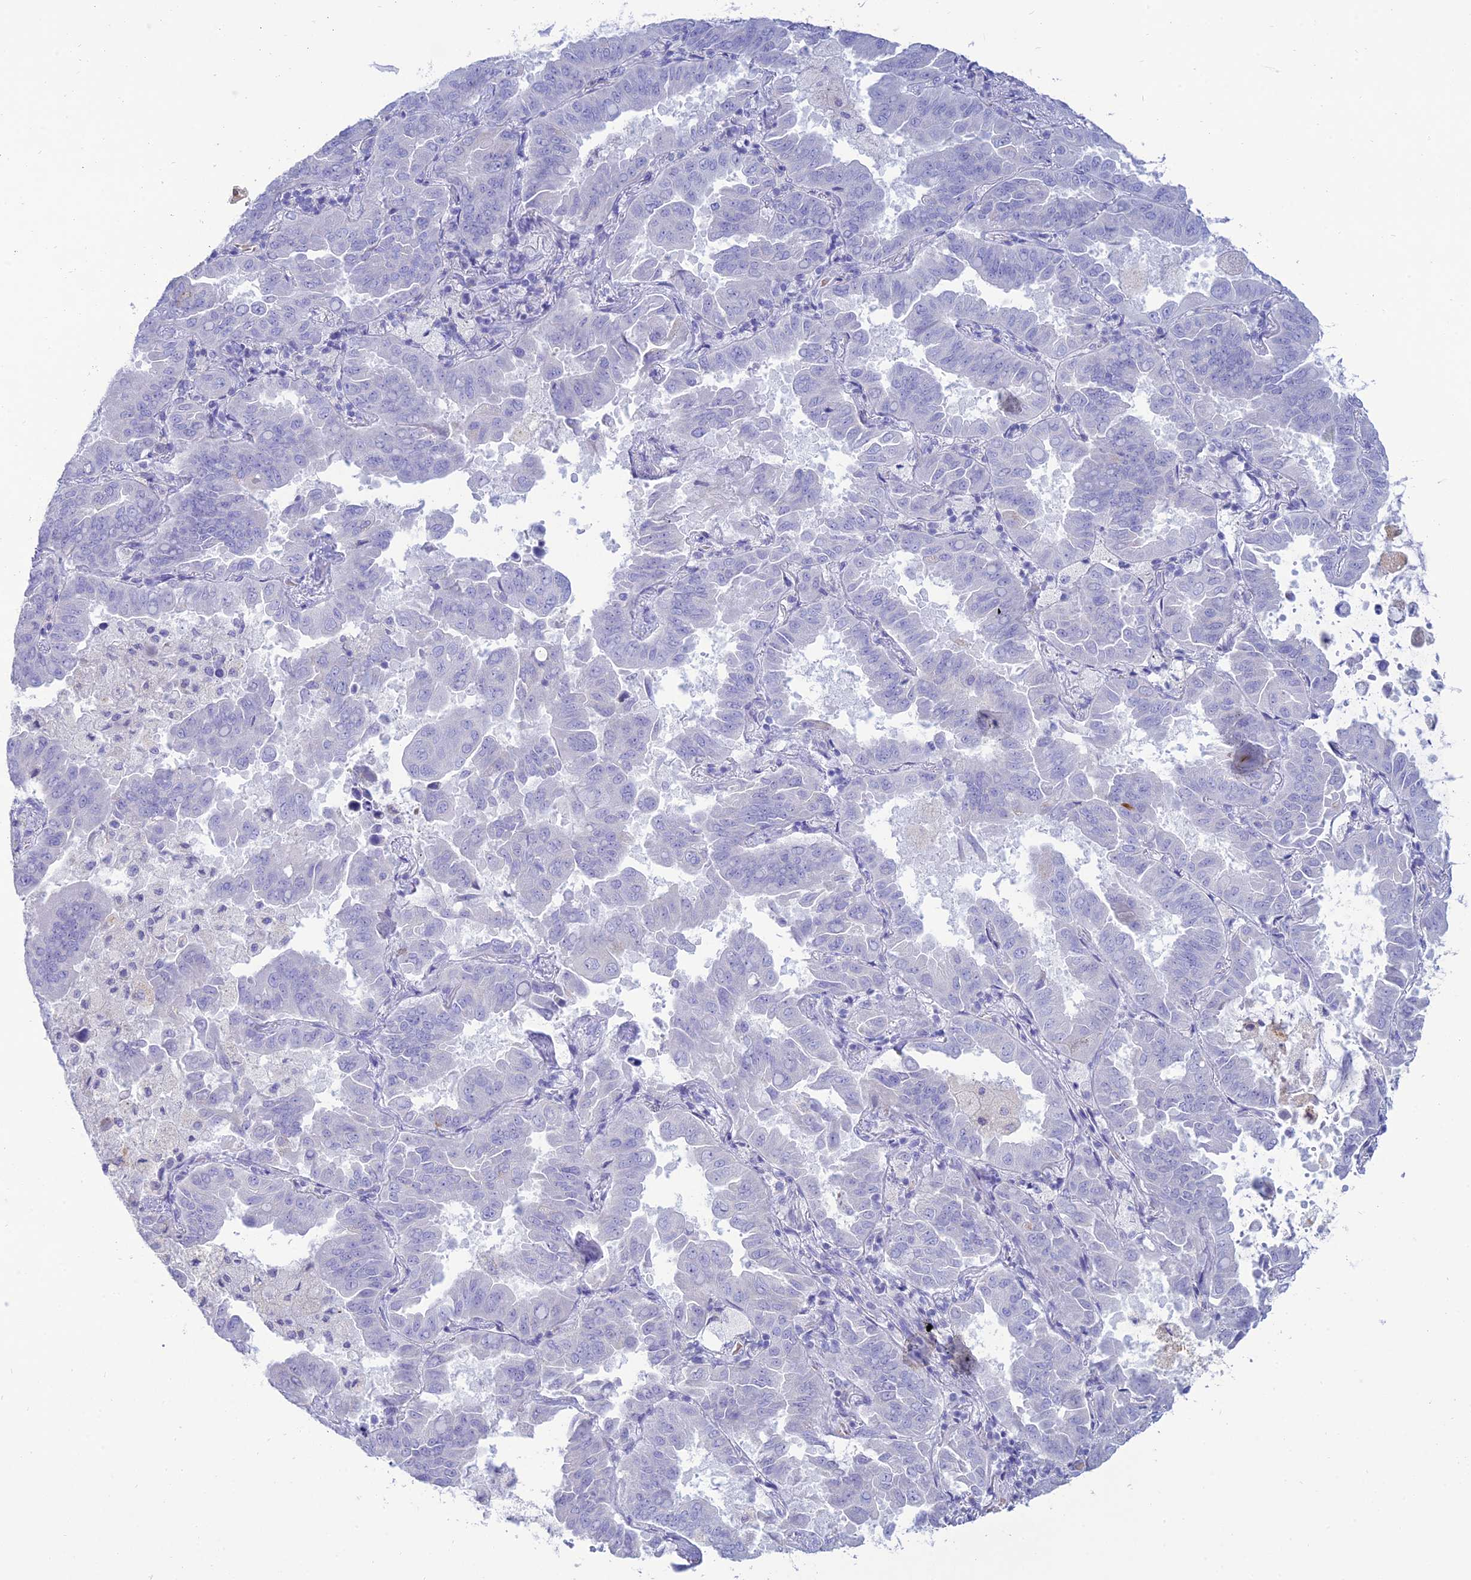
{"staining": {"intensity": "negative", "quantity": "none", "location": "none"}, "tissue": "lung cancer", "cell_type": "Tumor cells", "image_type": "cancer", "snomed": [{"axis": "morphology", "description": "Adenocarcinoma, NOS"}, {"axis": "topography", "description": "Lung"}], "caption": "IHC histopathology image of lung cancer stained for a protein (brown), which reveals no expression in tumor cells. Brightfield microscopy of immunohistochemistry stained with DAB (3,3'-diaminobenzidine) (brown) and hematoxylin (blue), captured at high magnification.", "gene": "MAL2", "patient": {"sex": "male", "age": 64}}